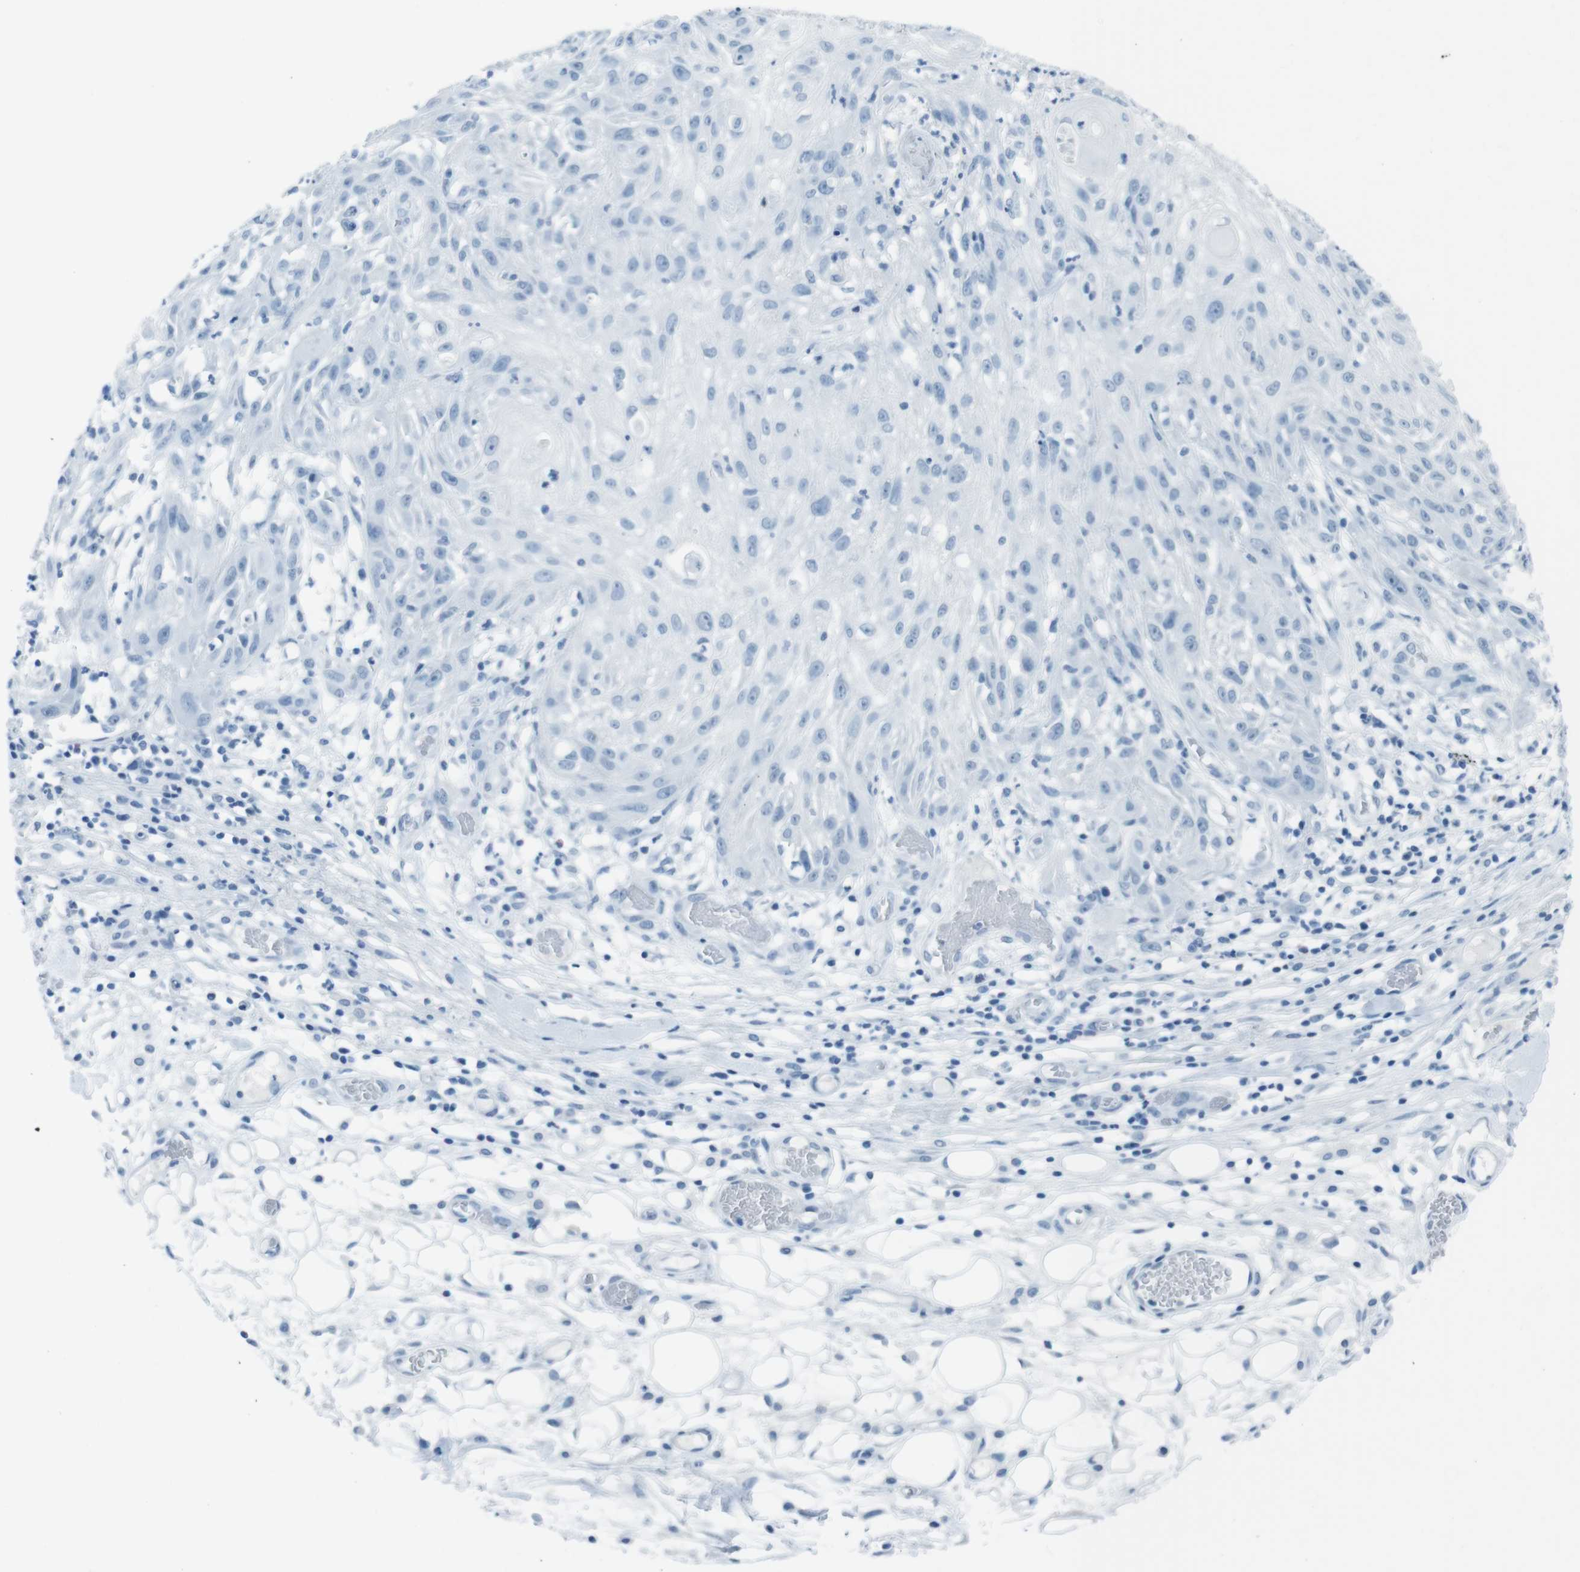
{"staining": {"intensity": "negative", "quantity": "none", "location": "none"}, "tissue": "skin cancer", "cell_type": "Tumor cells", "image_type": "cancer", "snomed": [{"axis": "morphology", "description": "Squamous cell carcinoma, NOS"}, {"axis": "topography", "description": "Skin"}], "caption": "Immunohistochemical staining of skin cancer (squamous cell carcinoma) reveals no significant positivity in tumor cells.", "gene": "TMEM207", "patient": {"sex": "male", "age": 75}}